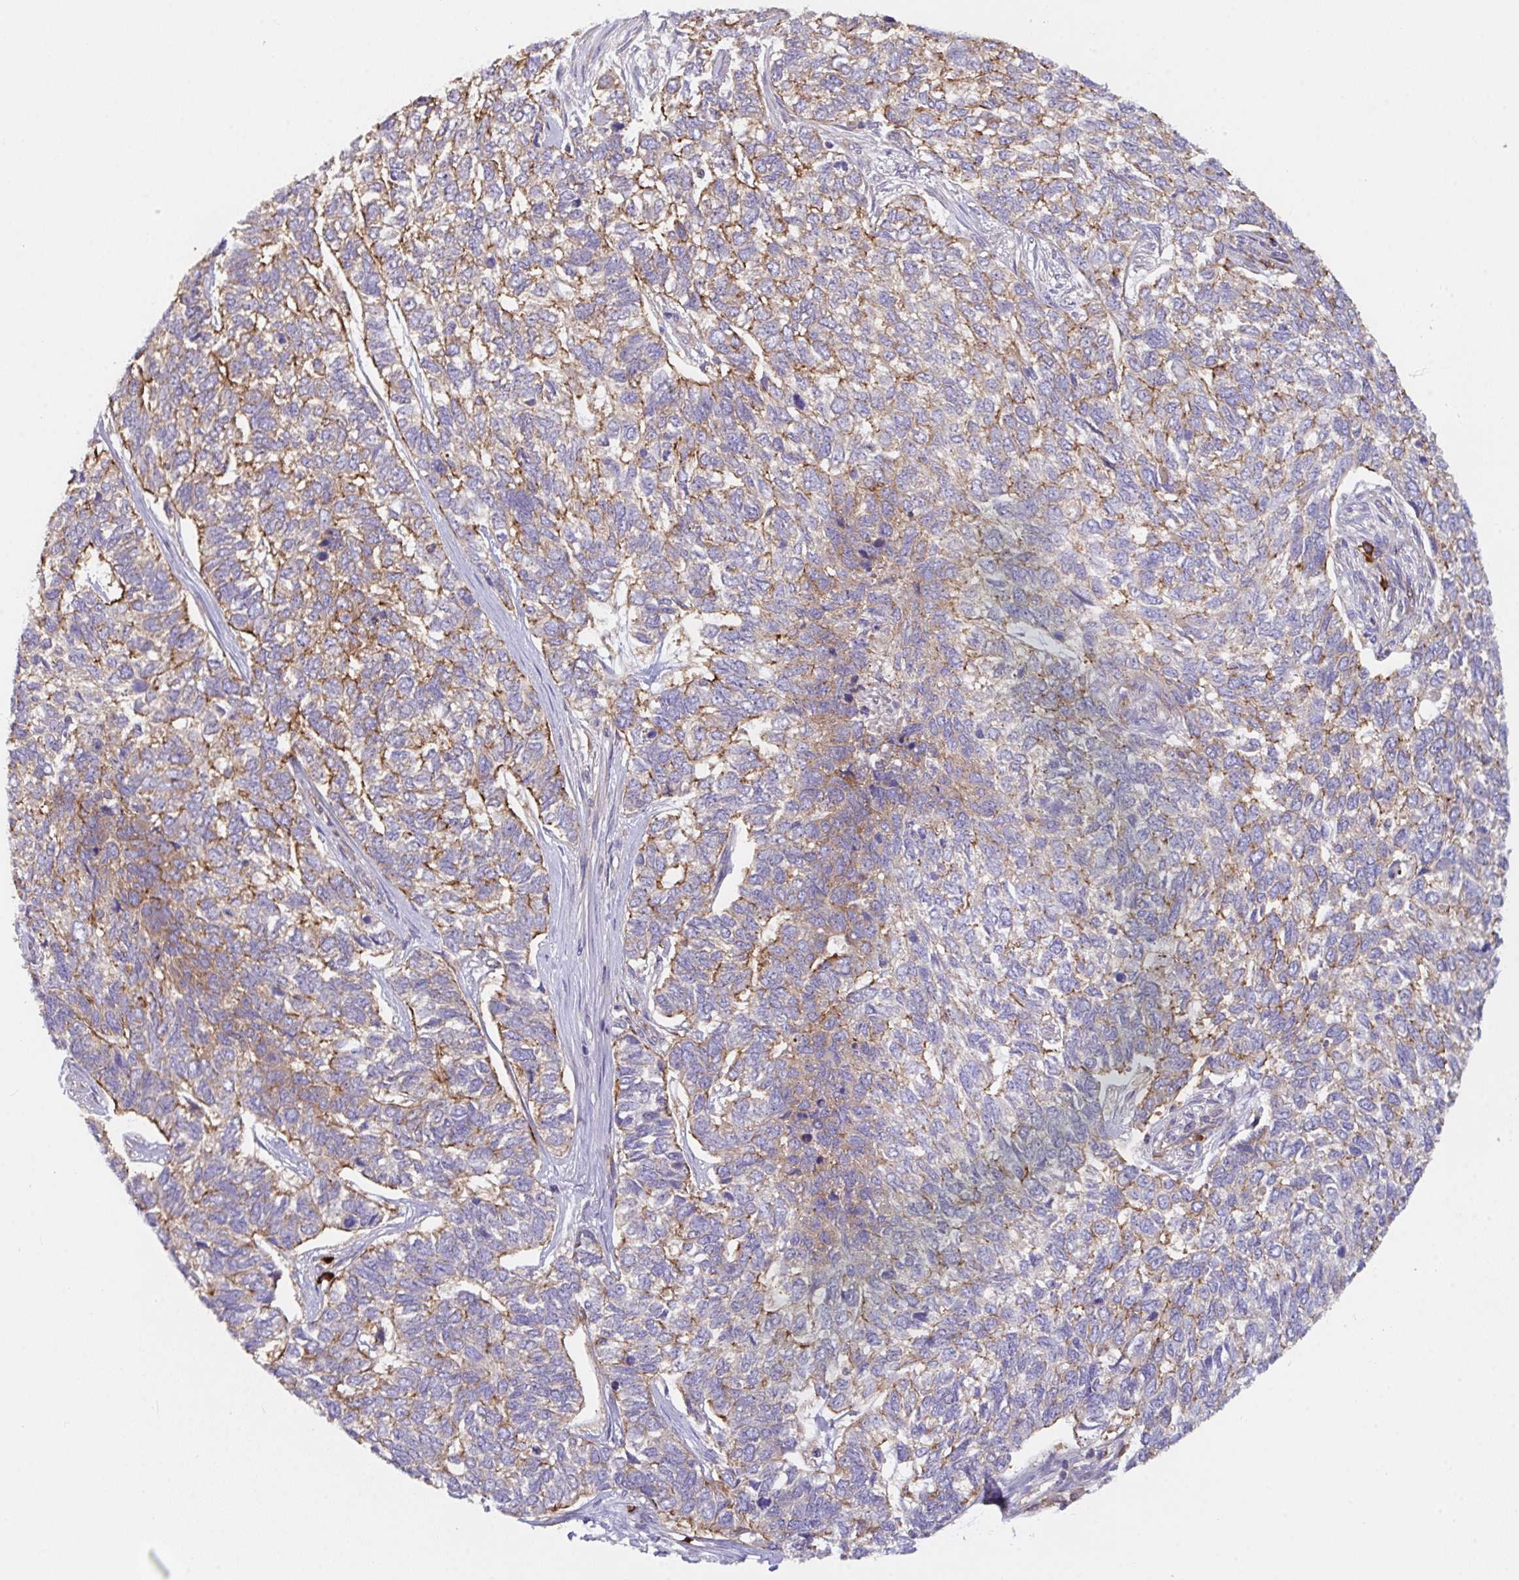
{"staining": {"intensity": "moderate", "quantity": "25%-75%", "location": "cytoplasmic/membranous"}, "tissue": "skin cancer", "cell_type": "Tumor cells", "image_type": "cancer", "snomed": [{"axis": "morphology", "description": "Basal cell carcinoma"}, {"axis": "topography", "description": "Skin"}], "caption": "A brown stain labels moderate cytoplasmic/membranous positivity of a protein in skin basal cell carcinoma tumor cells.", "gene": "YARS2", "patient": {"sex": "female", "age": 65}}